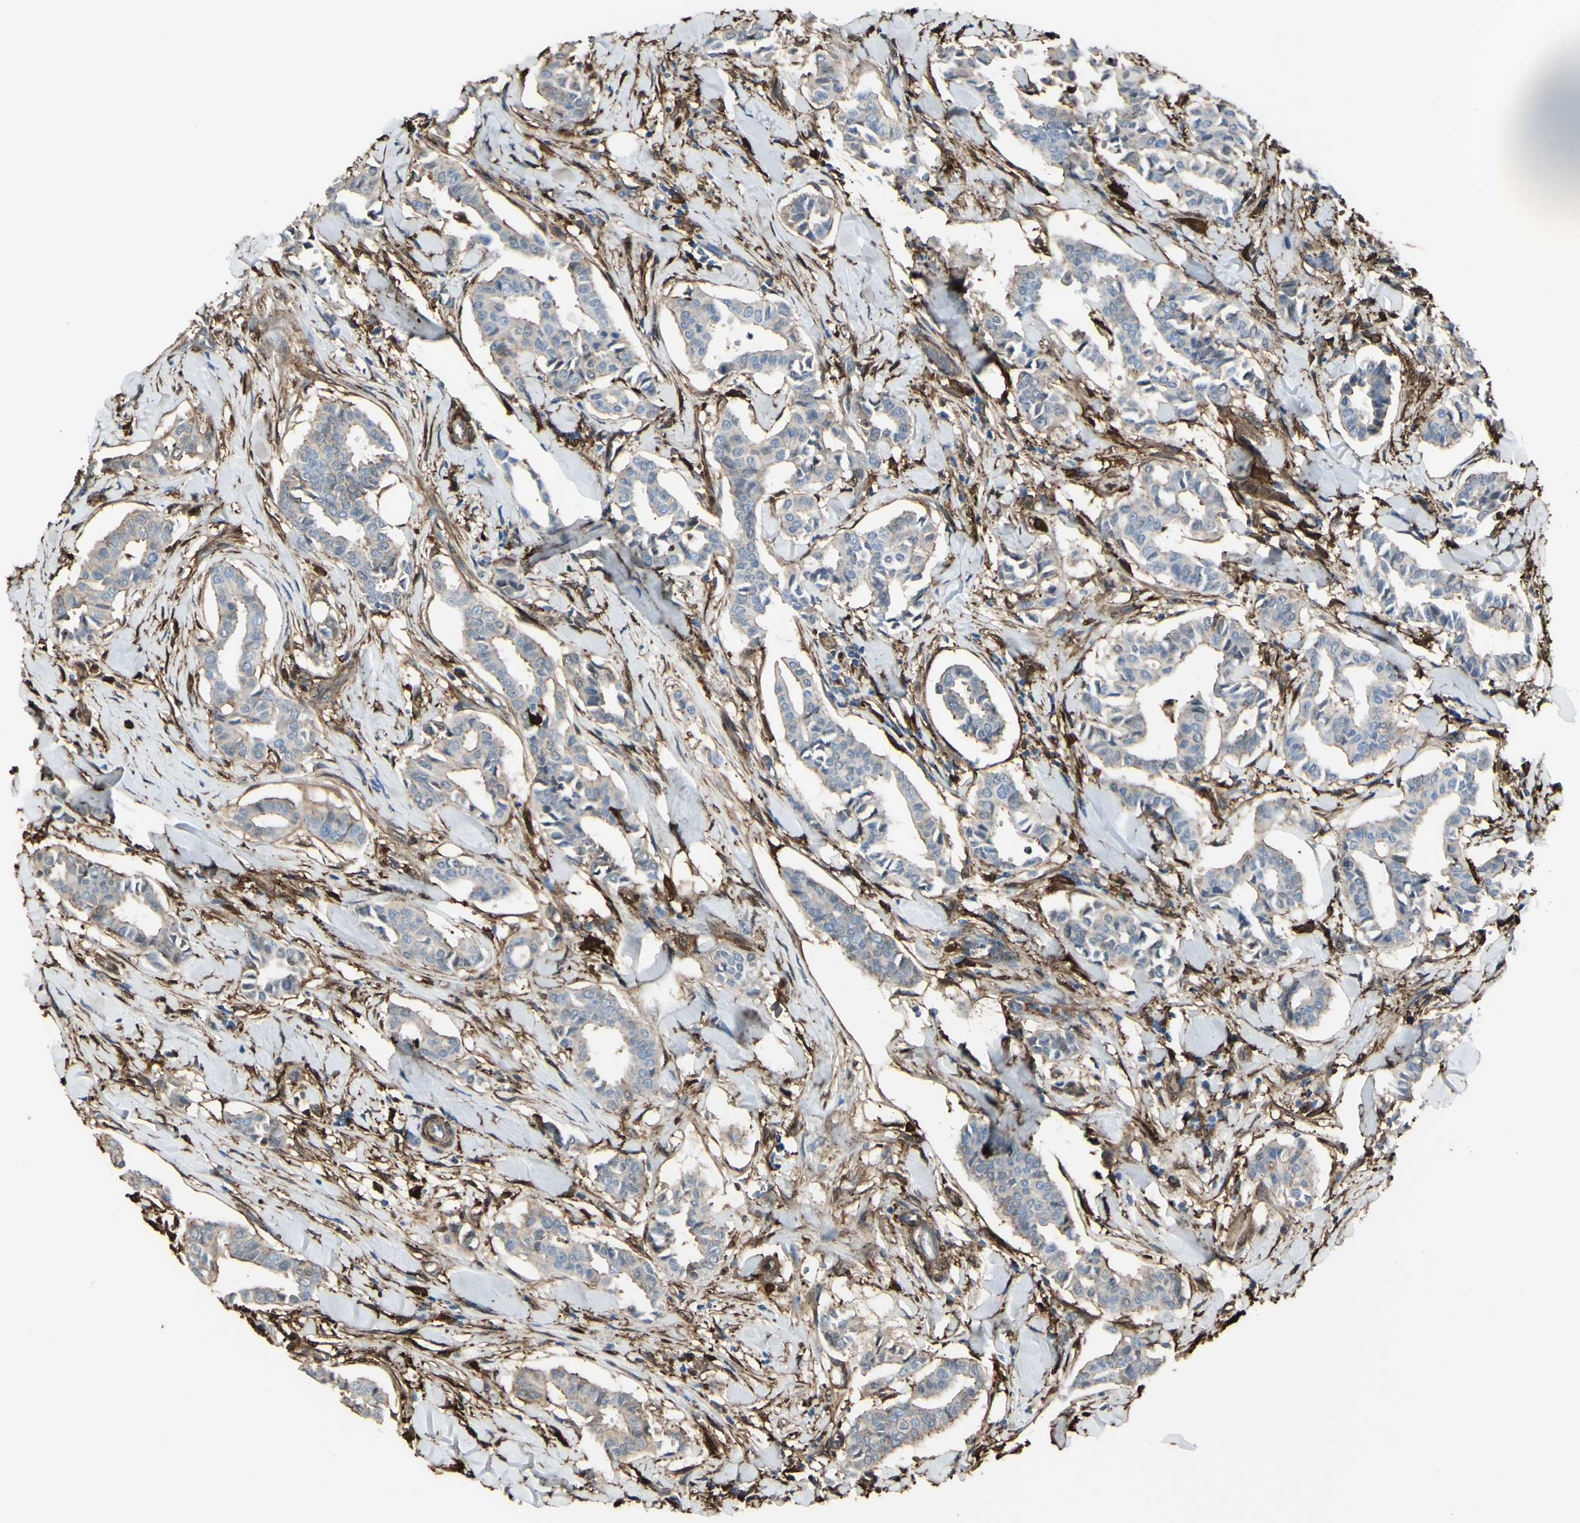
{"staining": {"intensity": "weak", "quantity": ">75%", "location": "cytoplasmic/membranous"}, "tissue": "head and neck cancer", "cell_type": "Tumor cells", "image_type": "cancer", "snomed": [{"axis": "morphology", "description": "Adenocarcinoma, NOS"}, {"axis": "topography", "description": "Salivary gland"}, {"axis": "topography", "description": "Head-Neck"}], "caption": "The immunohistochemical stain highlights weak cytoplasmic/membranous expression in tumor cells of head and neck cancer tissue. Immunohistochemistry (ihc) stains the protein of interest in brown and the nuclei are stained blue.", "gene": "GSN", "patient": {"sex": "female", "age": 59}}